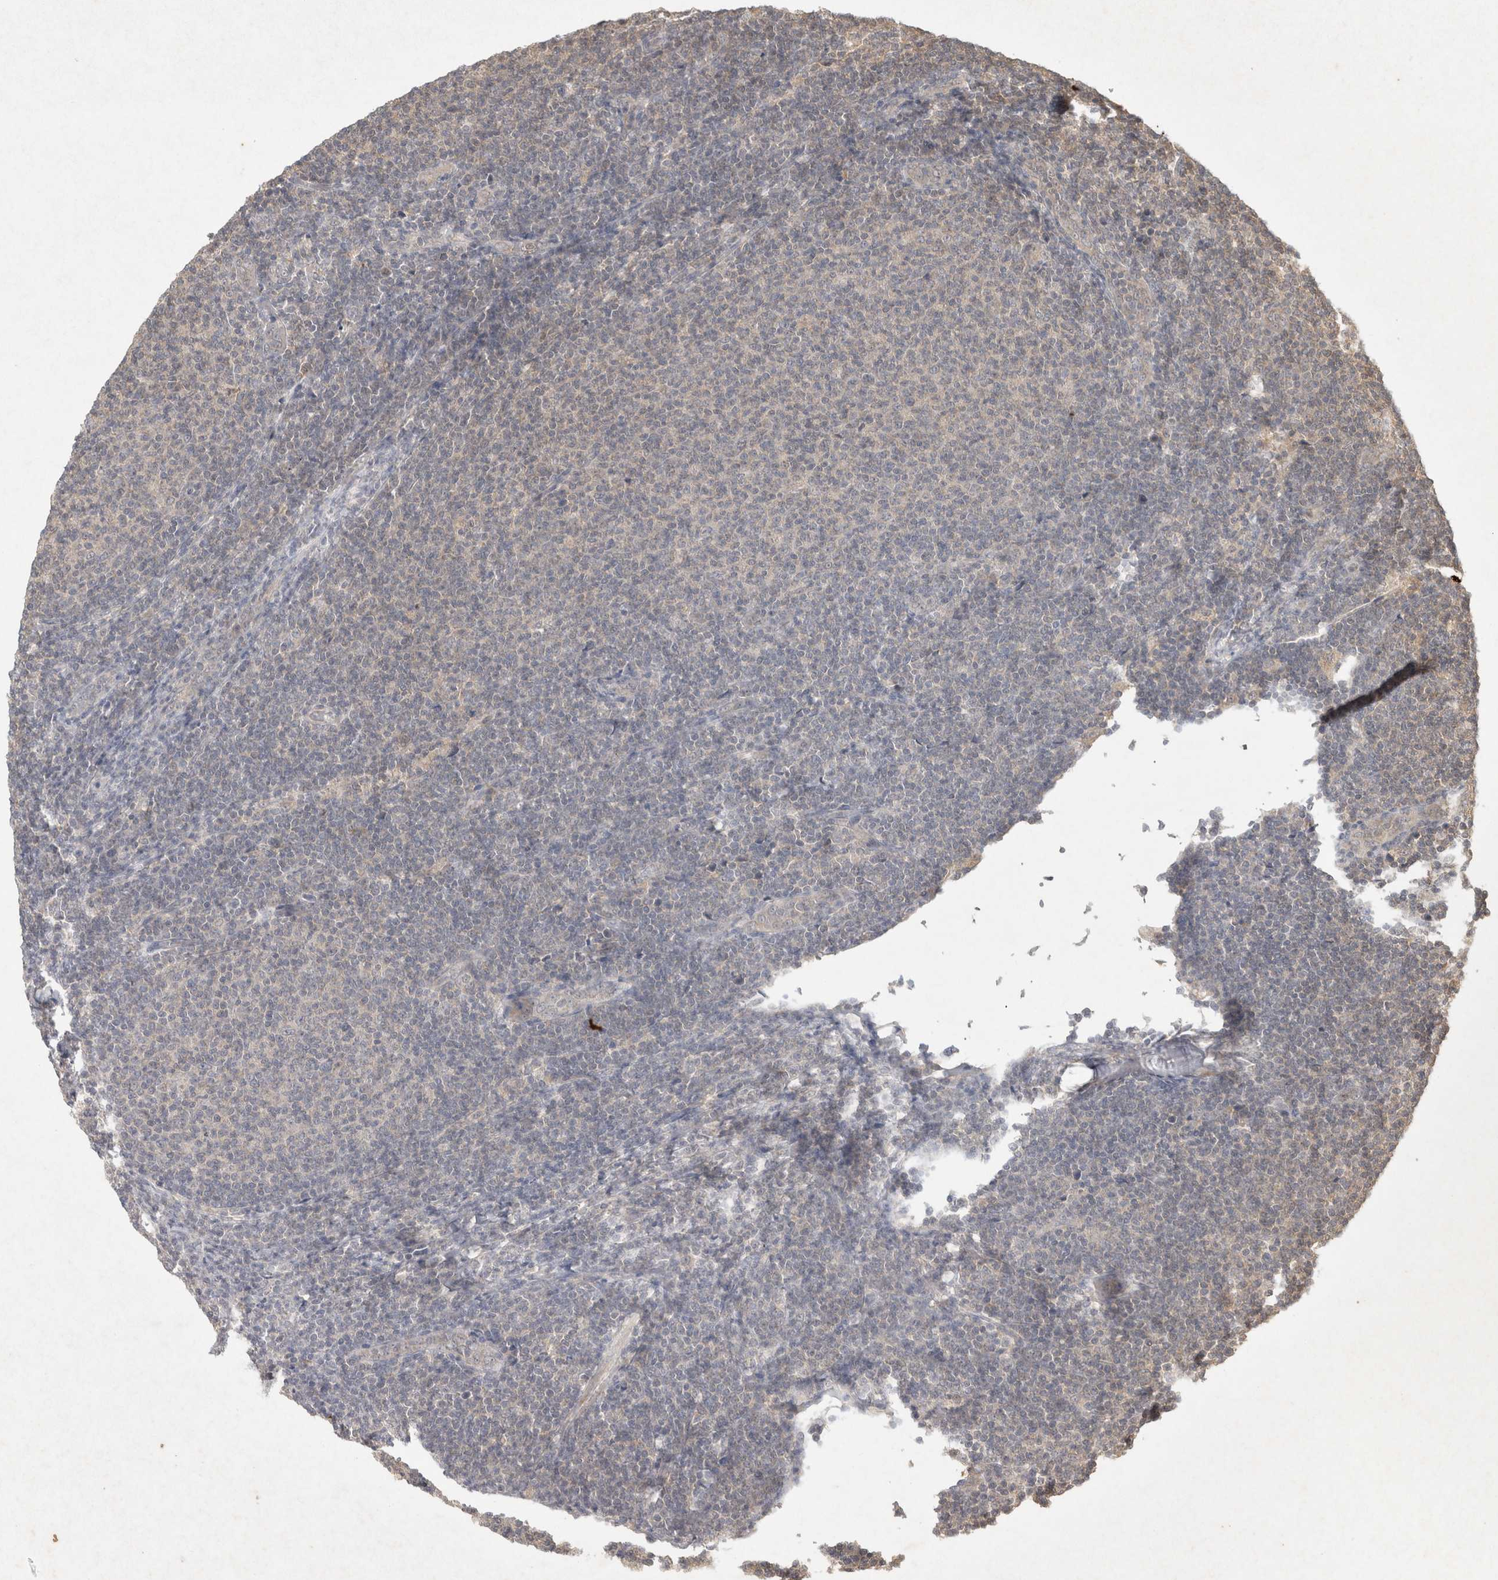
{"staining": {"intensity": "weak", "quantity": "<25%", "location": "cytoplasmic/membranous"}, "tissue": "lymphoma", "cell_type": "Tumor cells", "image_type": "cancer", "snomed": [{"axis": "morphology", "description": "Malignant lymphoma, non-Hodgkin's type, Low grade"}, {"axis": "topography", "description": "Lymph node"}], "caption": "This is a micrograph of immunohistochemistry (IHC) staining of lymphoma, which shows no expression in tumor cells.", "gene": "LOXL2", "patient": {"sex": "male", "age": 66}}